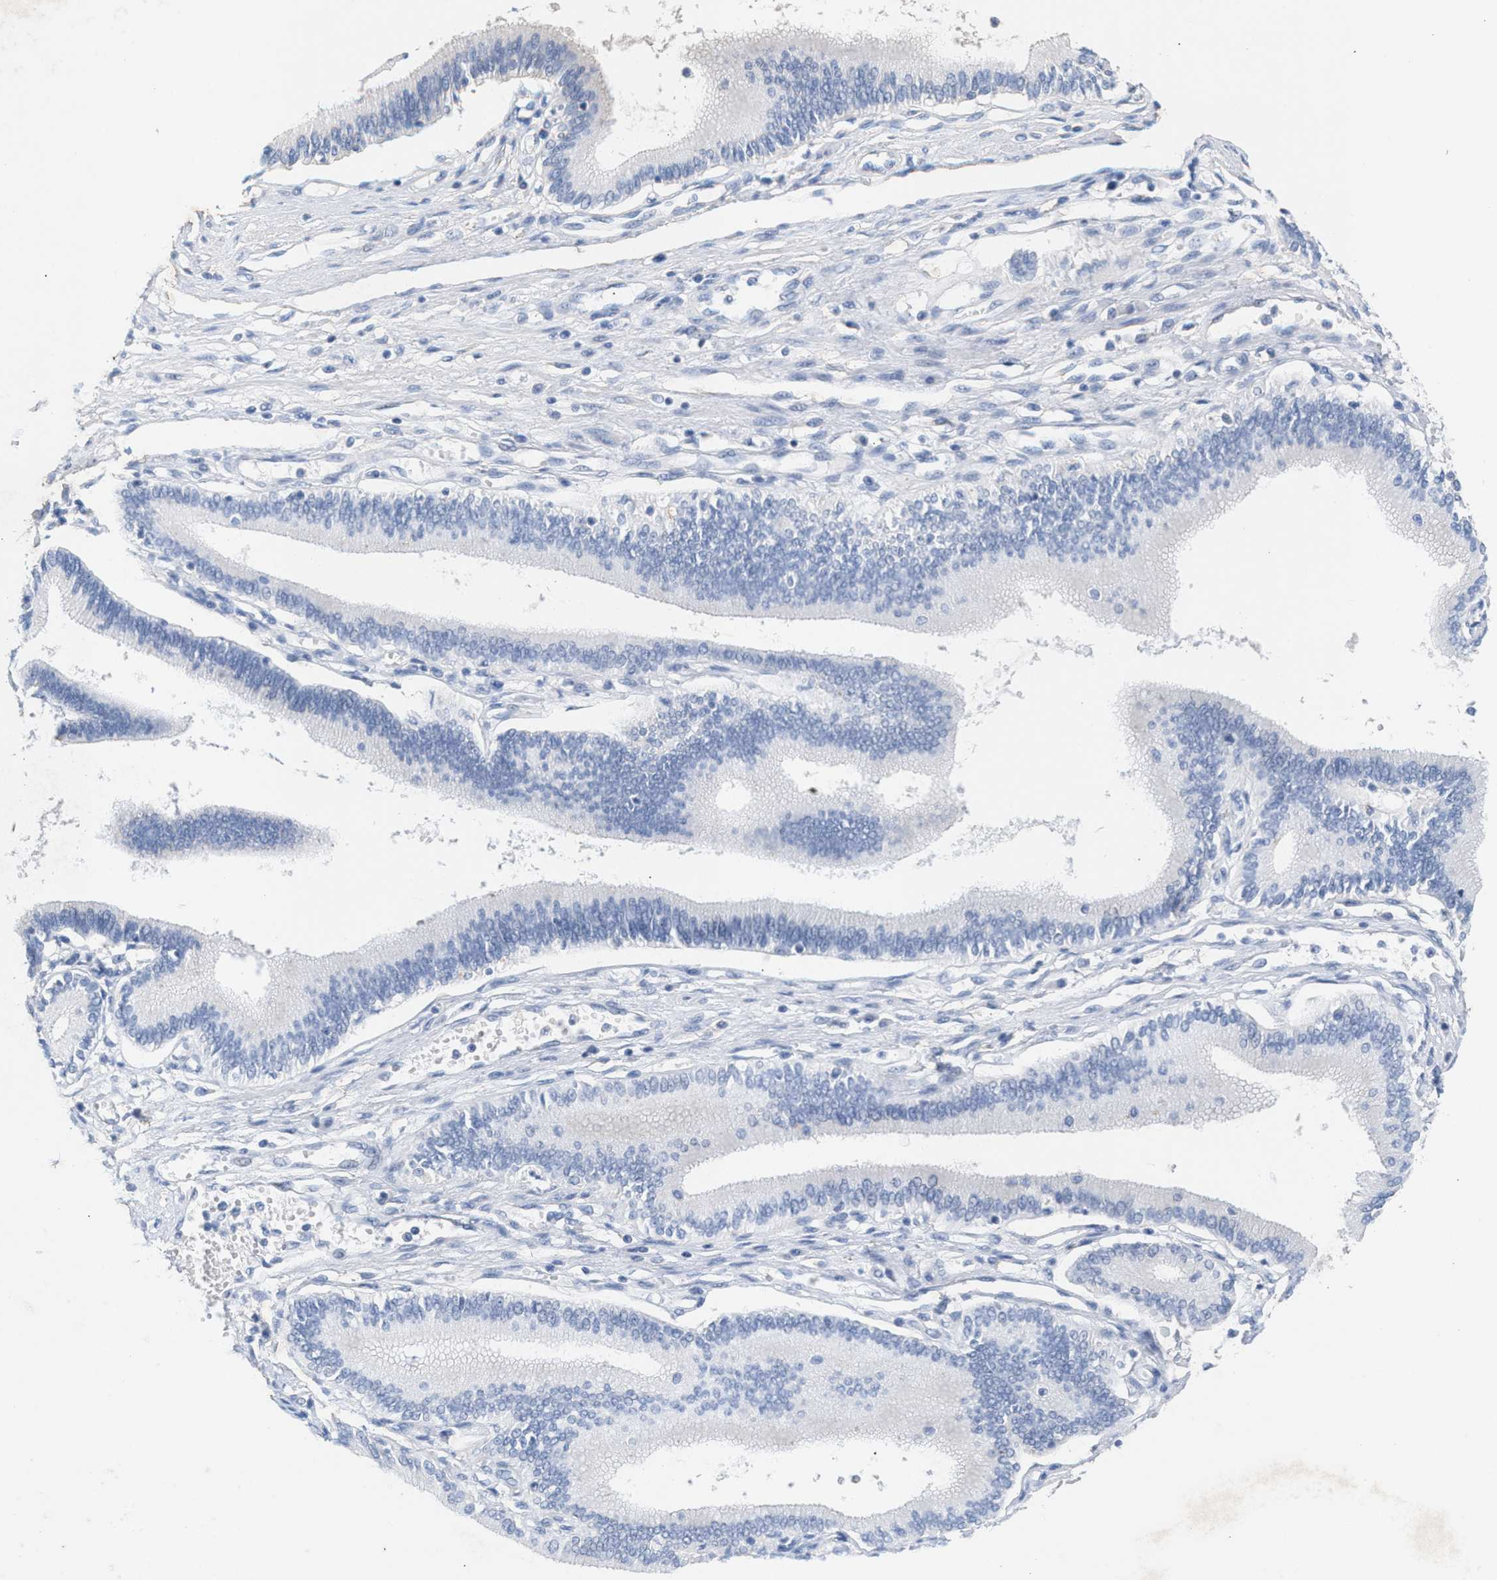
{"staining": {"intensity": "negative", "quantity": "none", "location": "none"}, "tissue": "pancreatic cancer", "cell_type": "Tumor cells", "image_type": "cancer", "snomed": [{"axis": "morphology", "description": "Adenocarcinoma, NOS"}, {"axis": "topography", "description": "Pancreas"}], "caption": "This histopathology image is of pancreatic cancer stained with immunohistochemistry to label a protein in brown with the nuclei are counter-stained blue. There is no expression in tumor cells. (Immunohistochemistry, brightfield microscopy, high magnification).", "gene": "APOH", "patient": {"sex": "male", "age": 56}}